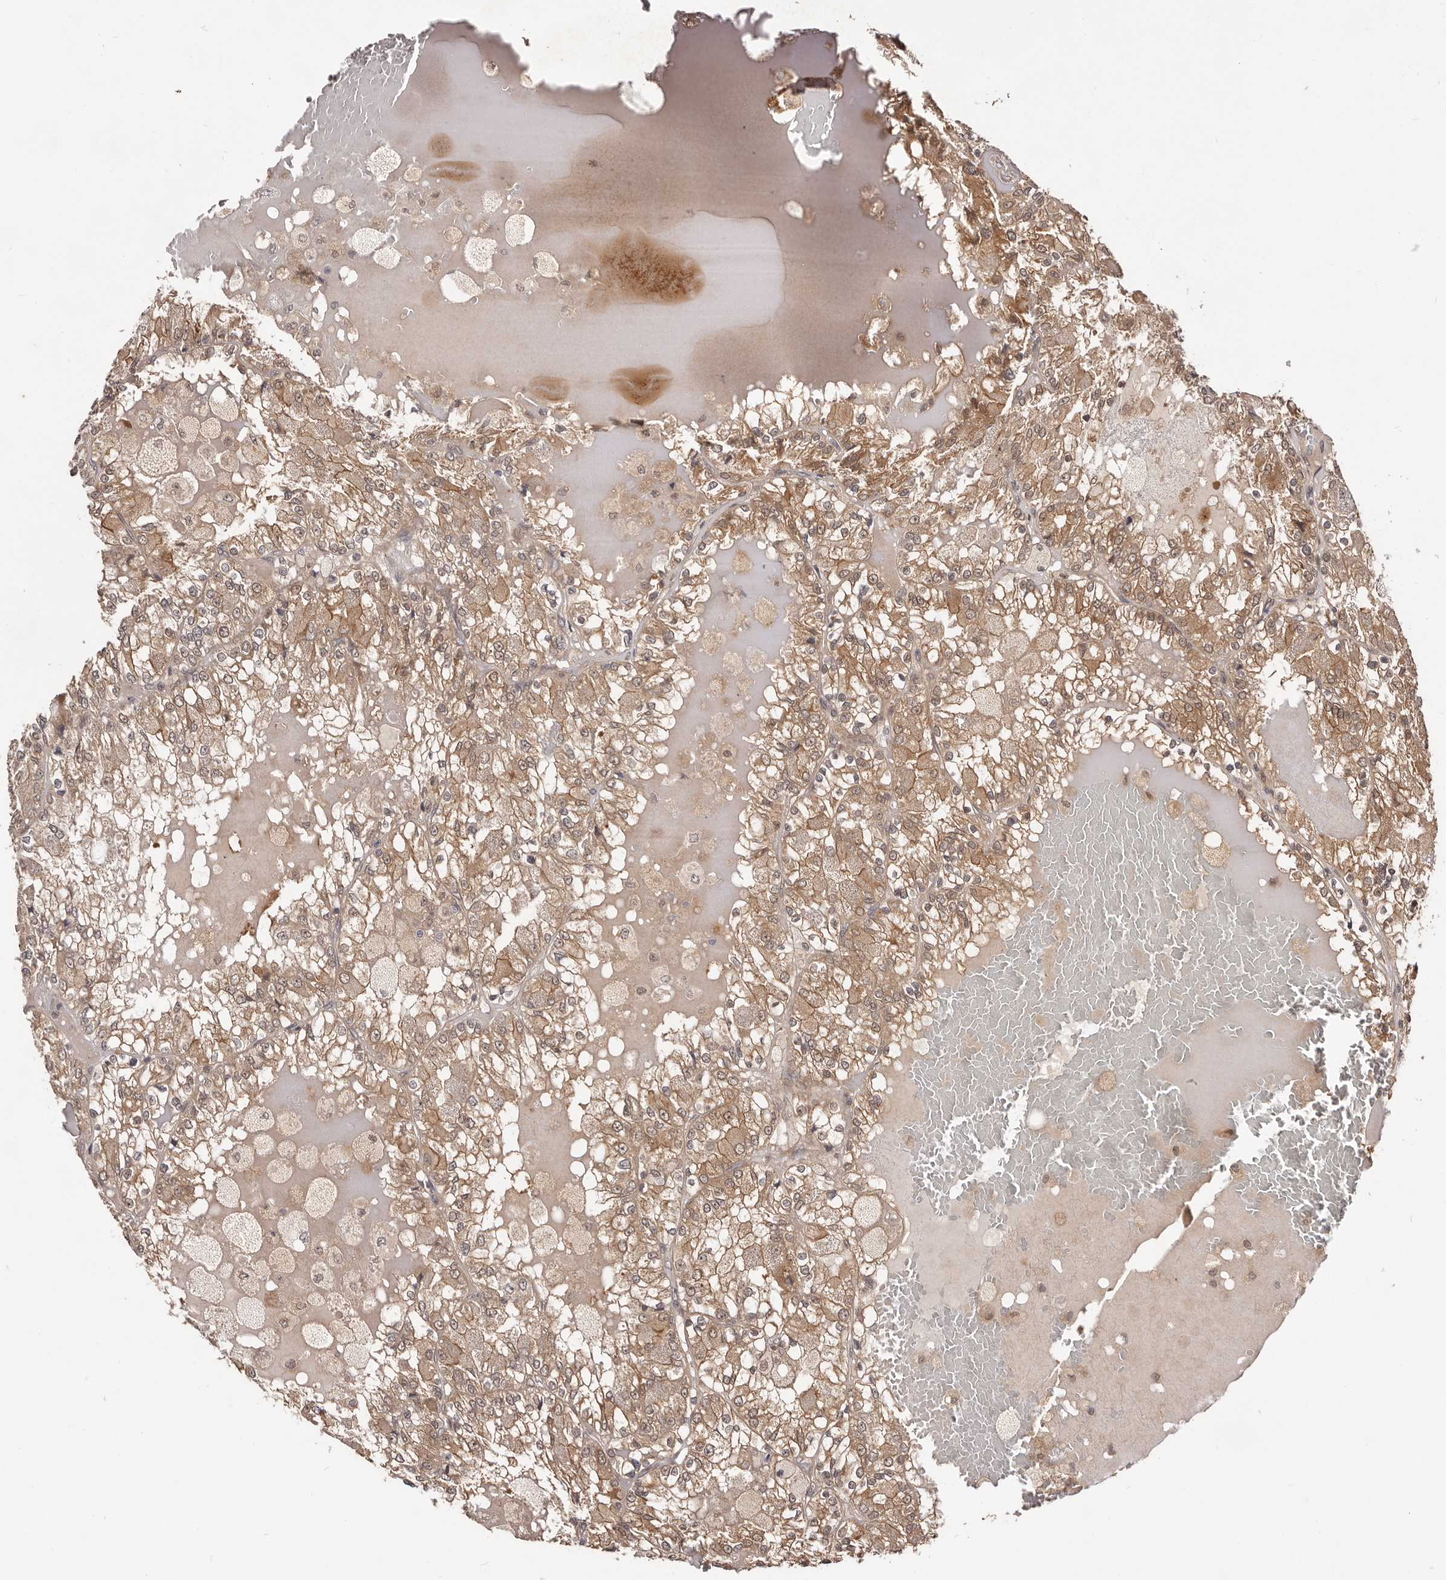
{"staining": {"intensity": "moderate", "quantity": ">75%", "location": "cytoplasmic/membranous"}, "tissue": "renal cancer", "cell_type": "Tumor cells", "image_type": "cancer", "snomed": [{"axis": "morphology", "description": "Adenocarcinoma, NOS"}, {"axis": "topography", "description": "Kidney"}], "caption": "Immunohistochemical staining of renal adenocarcinoma shows medium levels of moderate cytoplasmic/membranous protein positivity in approximately >75% of tumor cells.", "gene": "MDP1", "patient": {"sex": "female", "age": 56}}